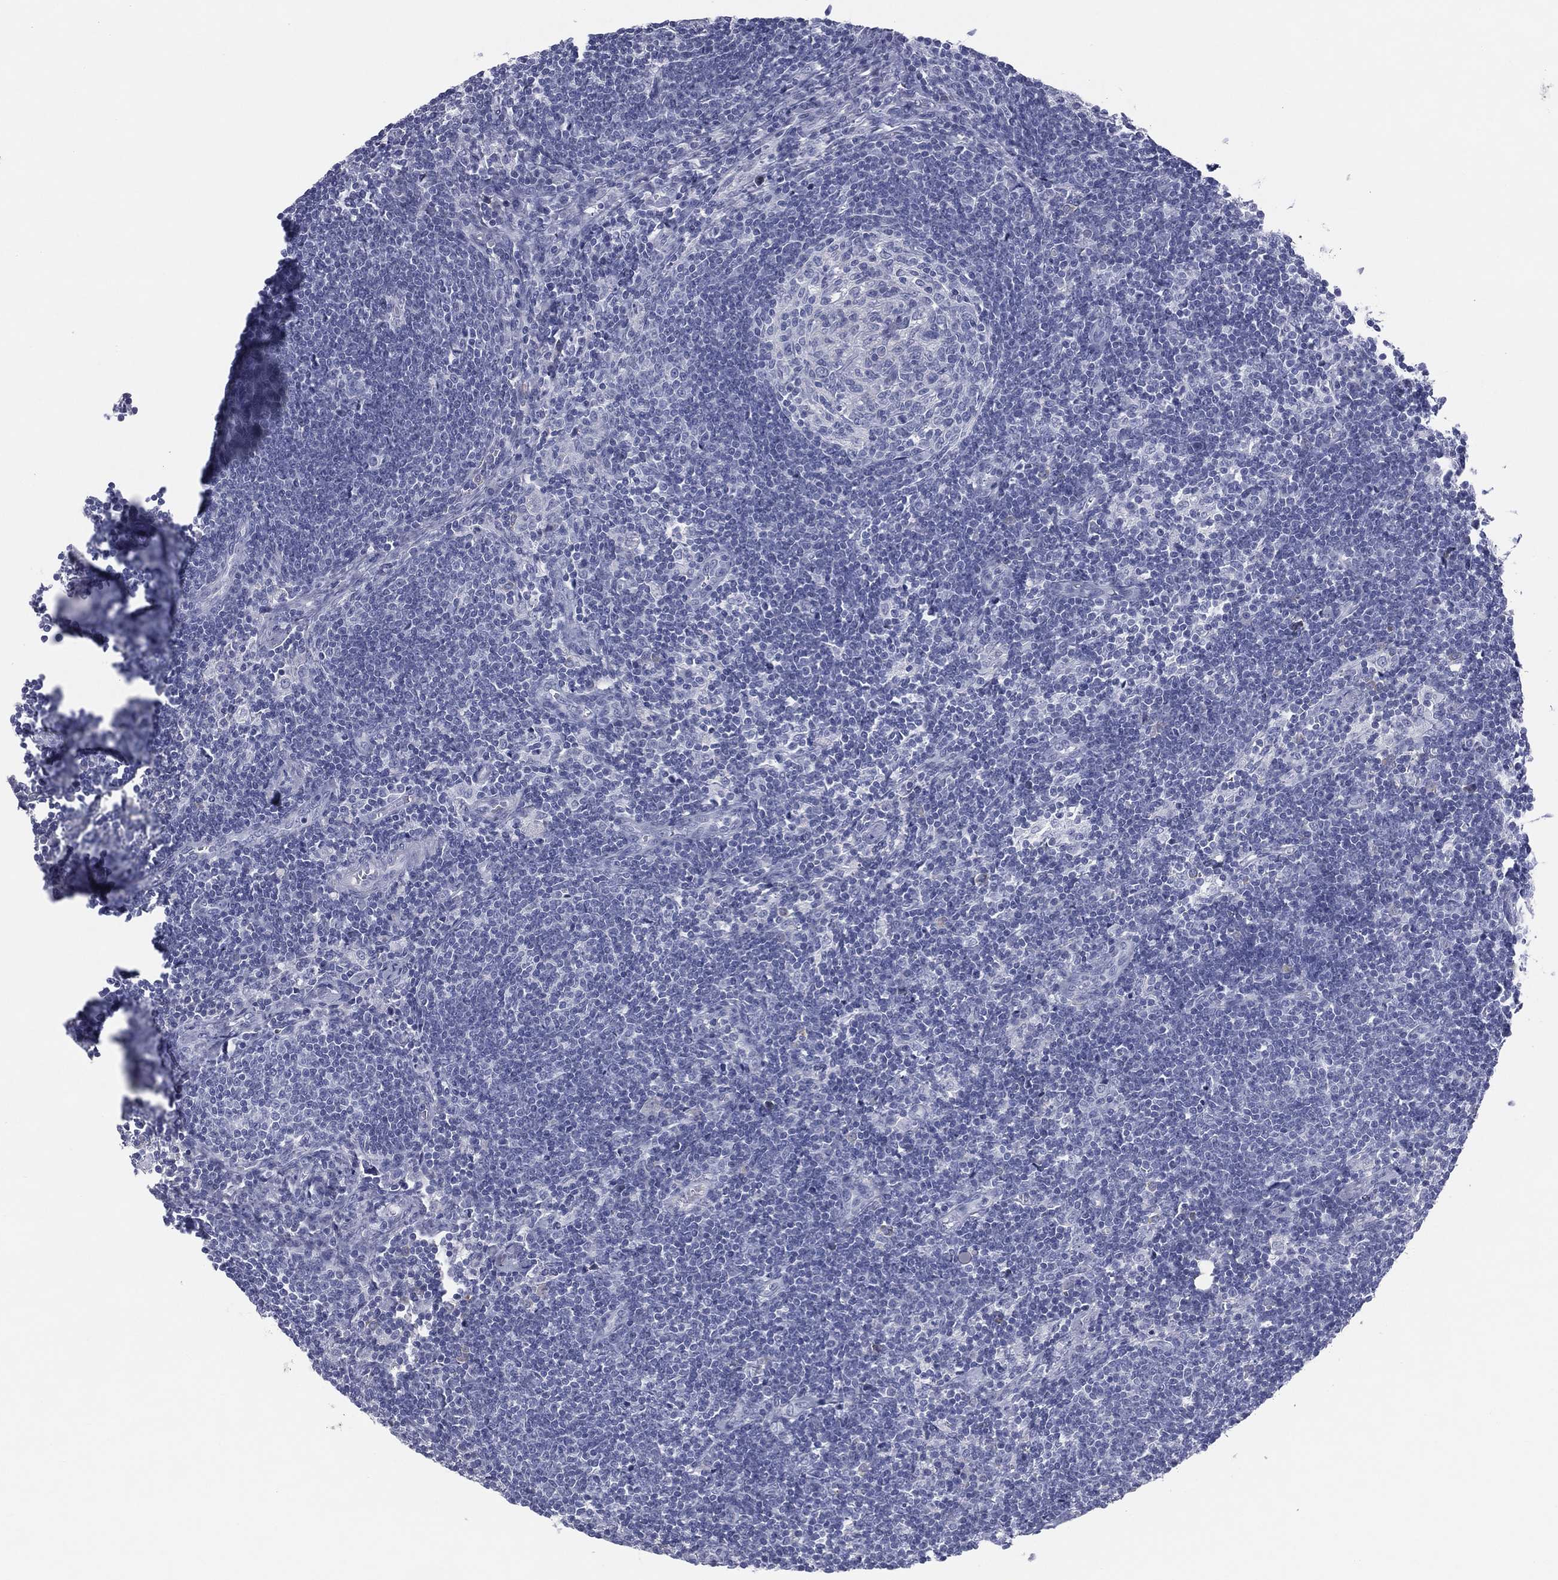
{"staining": {"intensity": "negative", "quantity": "none", "location": "none"}, "tissue": "lymph node", "cell_type": "Germinal center cells", "image_type": "normal", "snomed": [{"axis": "morphology", "description": "Normal tissue, NOS"}, {"axis": "morphology", "description": "Adenocarcinoma, NOS"}, {"axis": "topography", "description": "Lymph node"}, {"axis": "topography", "description": "Pancreas"}], "caption": "DAB immunohistochemical staining of normal lymph node displays no significant staining in germinal center cells. (Stains: DAB (3,3'-diaminobenzidine) immunohistochemistry with hematoxylin counter stain, Microscopy: brightfield microscopy at high magnification).", "gene": "MLN", "patient": {"sex": "female", "age": 58}}